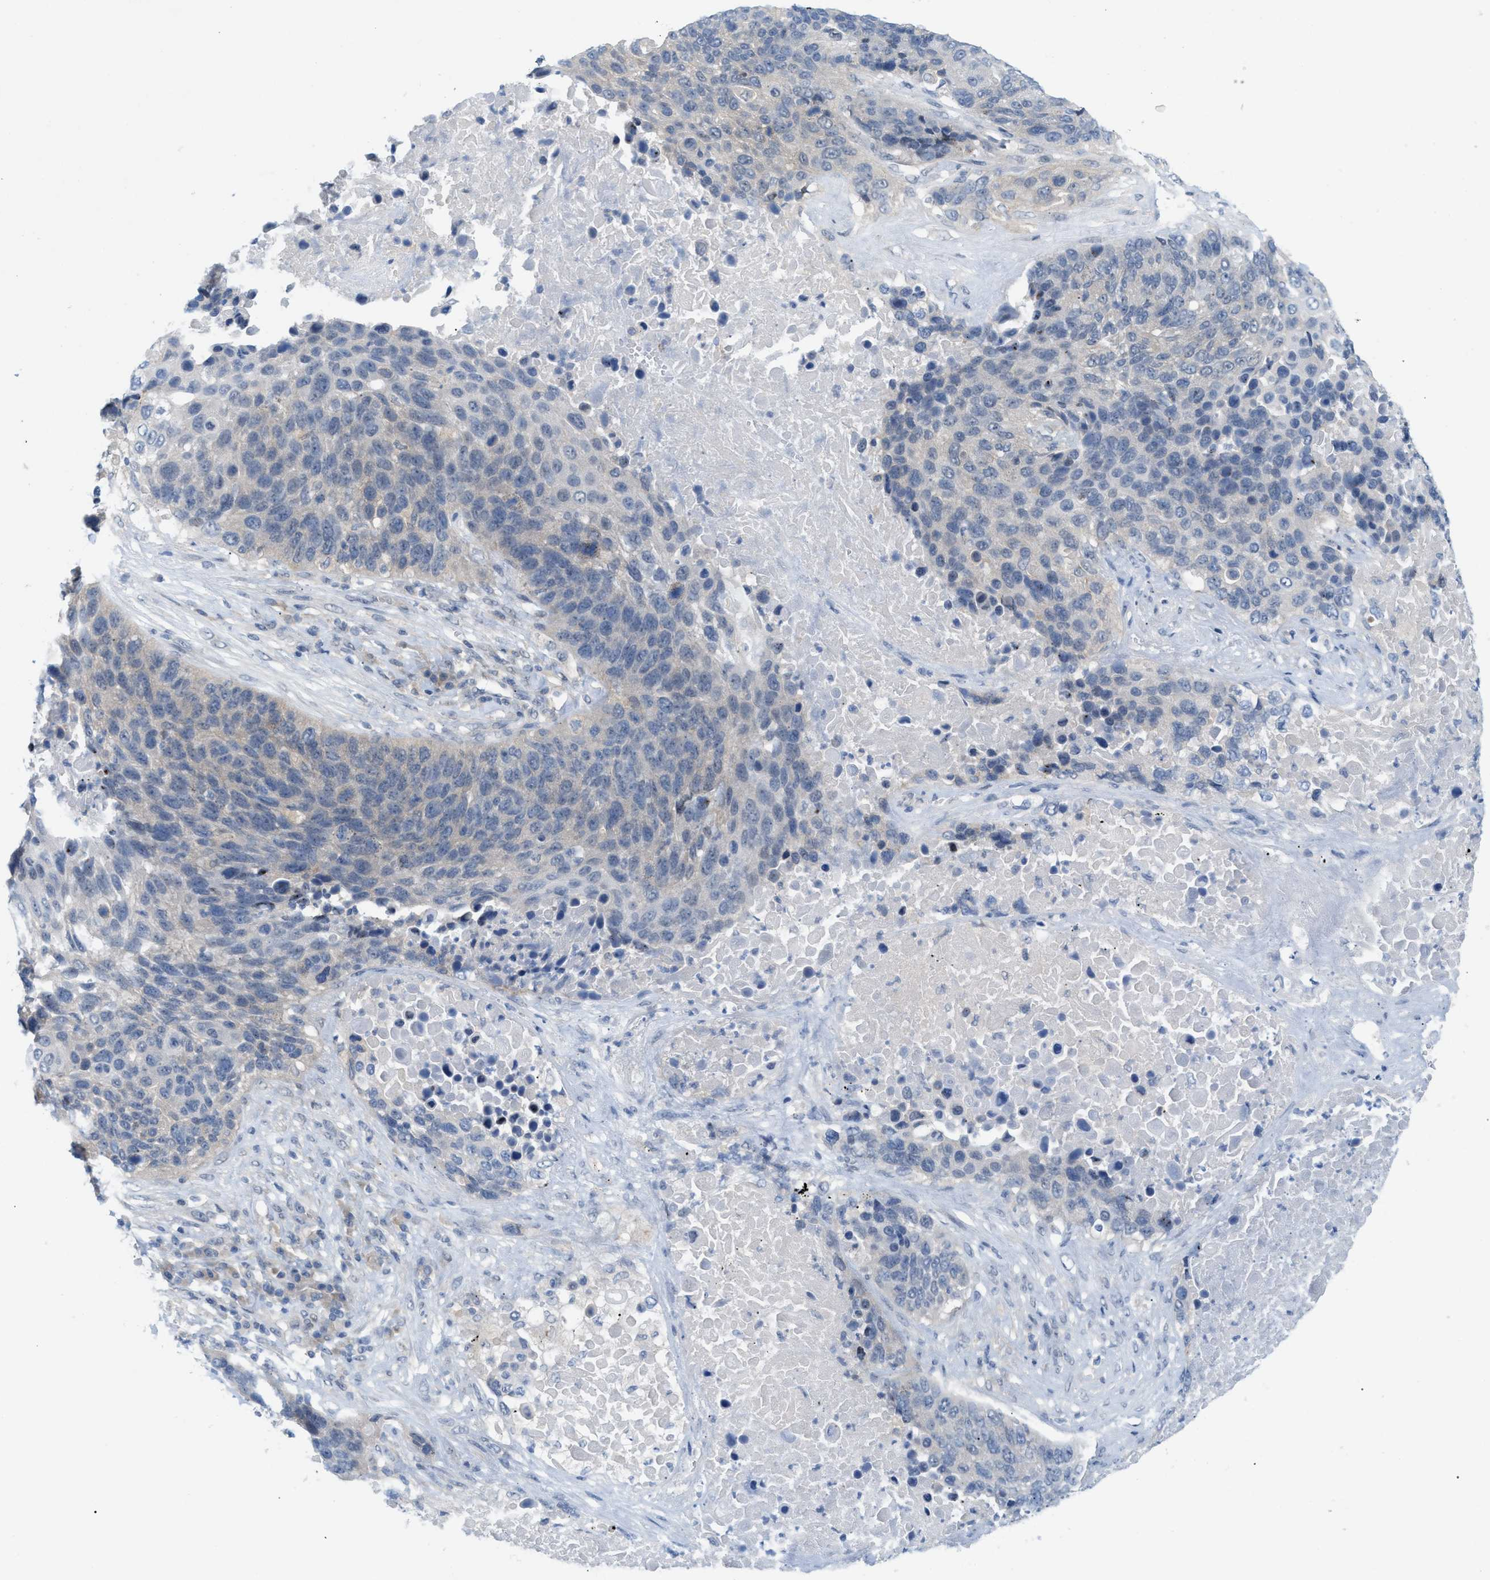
{"staining": {"intensity": "weak", "quantity": "<25%", "location": "cytoplasmic/membranous"}, "tissue": "lung cancer", "cell_type": "Tumor cells", "image_type": "cancer", "snomed": [{"axis": "morphology", "description": "Squamous cell carcinoma, NOS"}, {"axis": "topography", "description": "Lung"}], "caption": "The histopathology image reveals no staining of tumor cells in lung cancer (squamous cell carcinoma).", "gene": "WIPI2", "patient": {"sex": "male", "age": 66}}